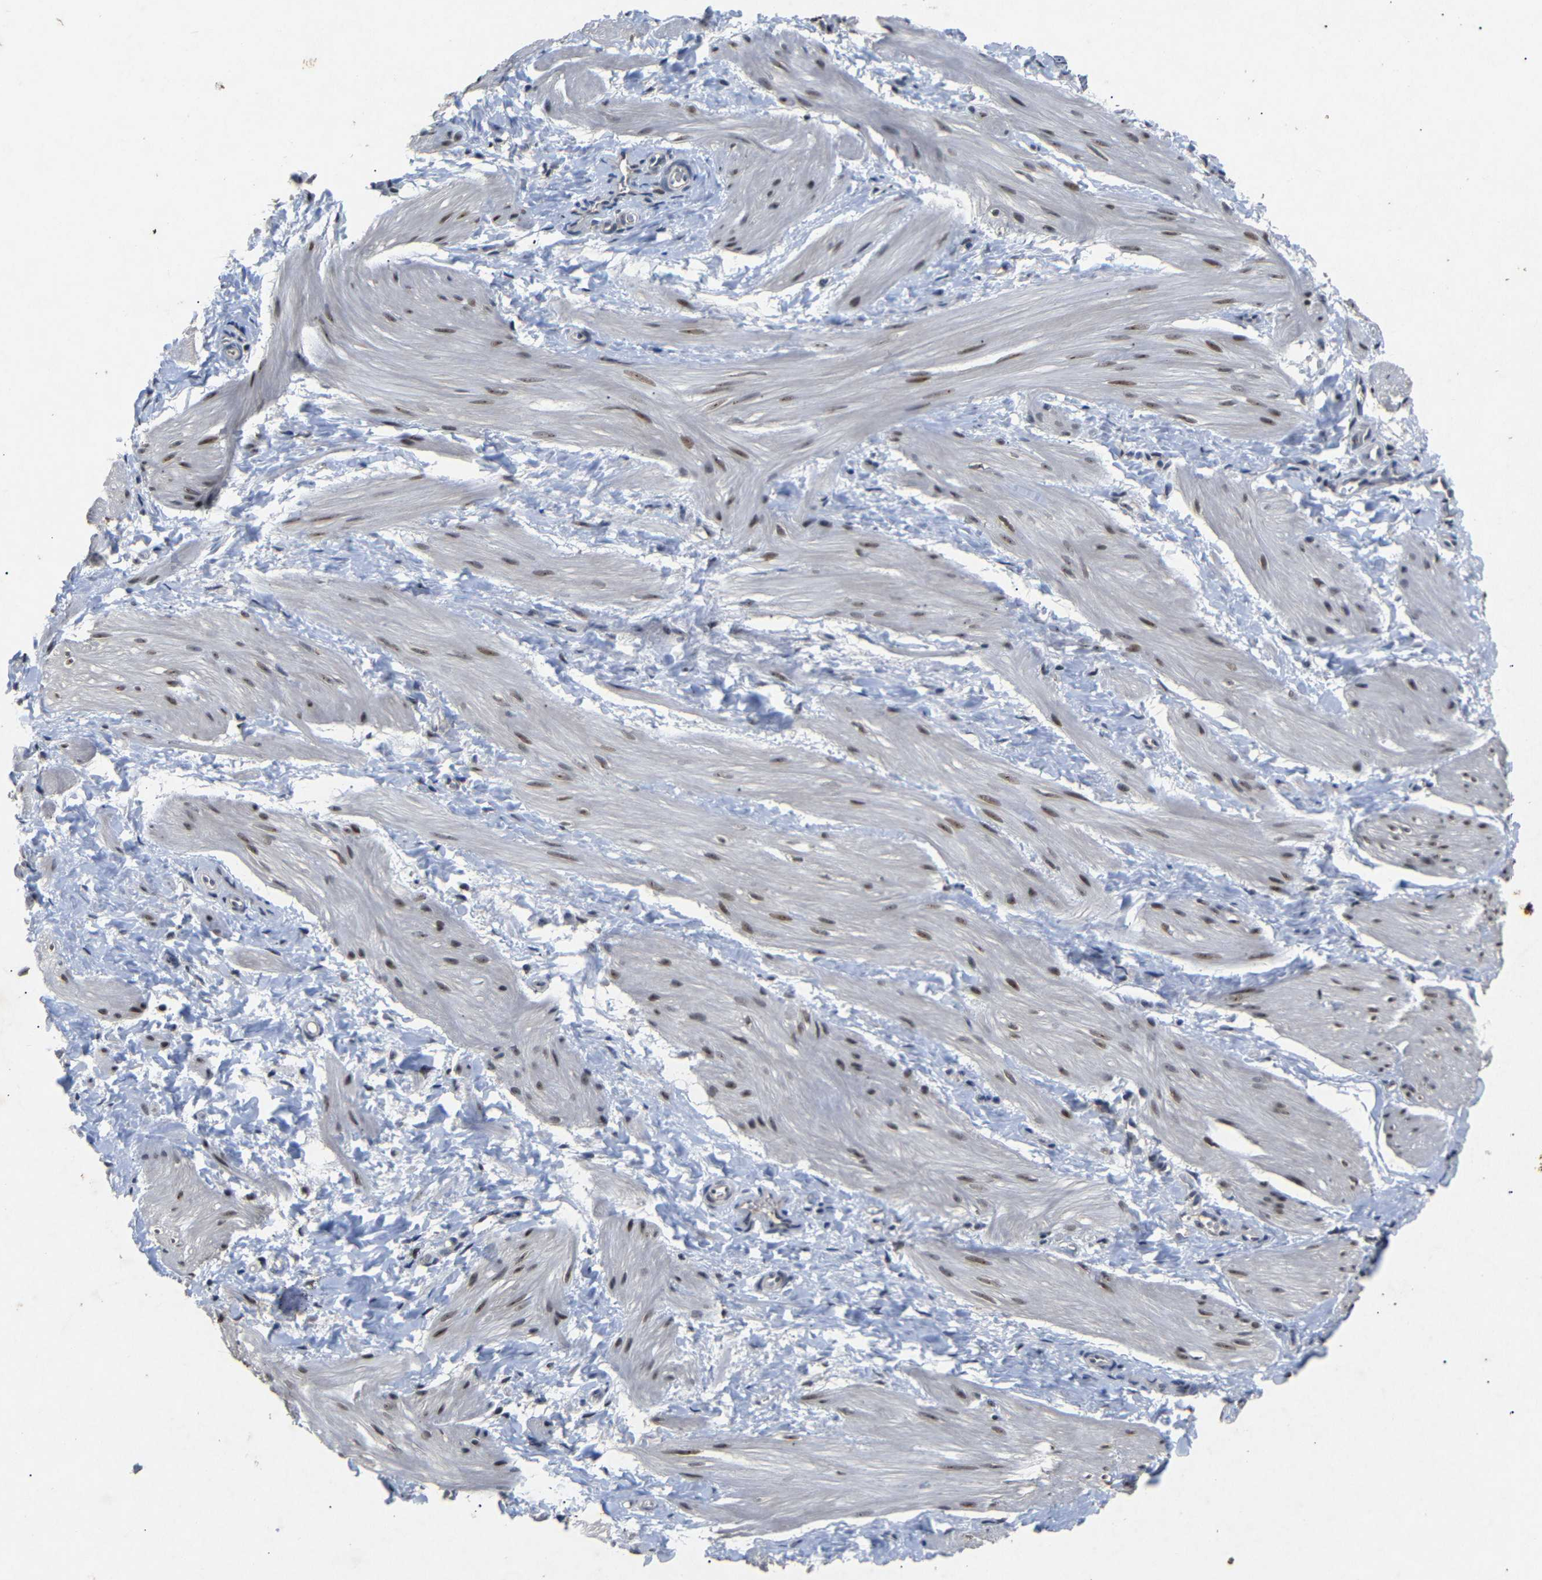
{"staining": {"intensity": "moderate", "quantity": "25%-75%", "location": "nuclear"}, "tissue": "smooth muscle", "cell_type": "Smooth muscle cells", "image_type": "normal", "snomed": [{"axis": "morphology", "description": "Normal tissue, NOS"}, {"axis": "topography", "description": "Smooth muscle"}], "caption": "Normal smooth muscle displays moderate nuclear positivity in about 25%-75% of smooth muscle cells The staining was performed using DAB, with brown indicating positive protein expression. Nuclei are stained blue with hematoxylin..", "gene": "PARN", "patient": {"sex": "male", "age": 16}}